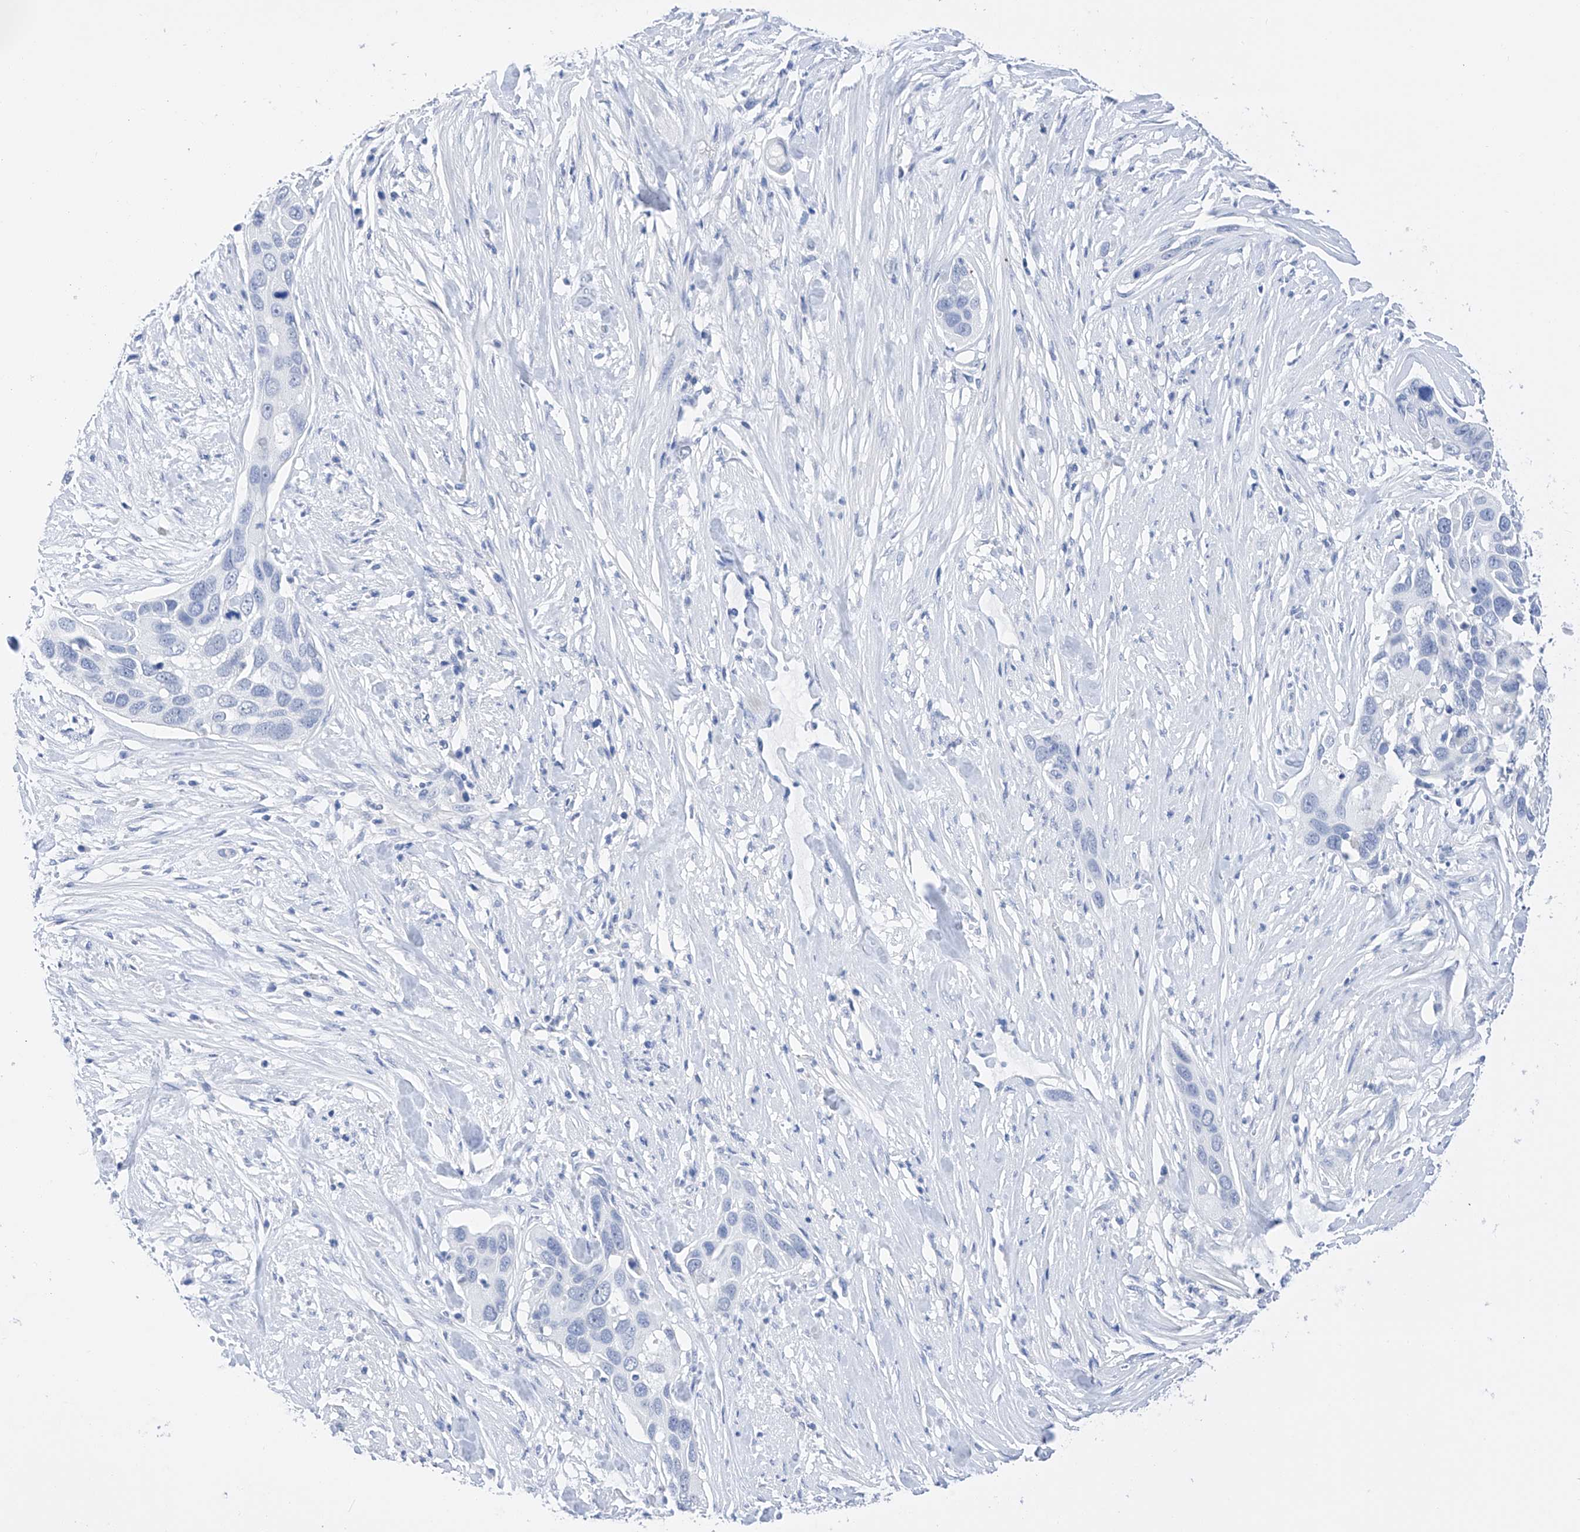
{"staining": {"intensity": "negative", "quantity": "none", "location": "none"}, "tissue": "pancreatic cancer", "cell_type": "Tumor cells", "image_type": "cancer", "snomed": [{"axis": "morphology", "description": "Adenocarcinoma, NOS"}, {"axis": "topography", "description": "Pancreas"}], "caption": "Immunohistochemistry of pancreatic adenocarcinoma reveals no staining in tumor cells. (DAB immunohistochemistry visualized using brightfield microscopy, high magnification).", "gene": "FLG", "patient": {"sex": "female", "age": 60}}